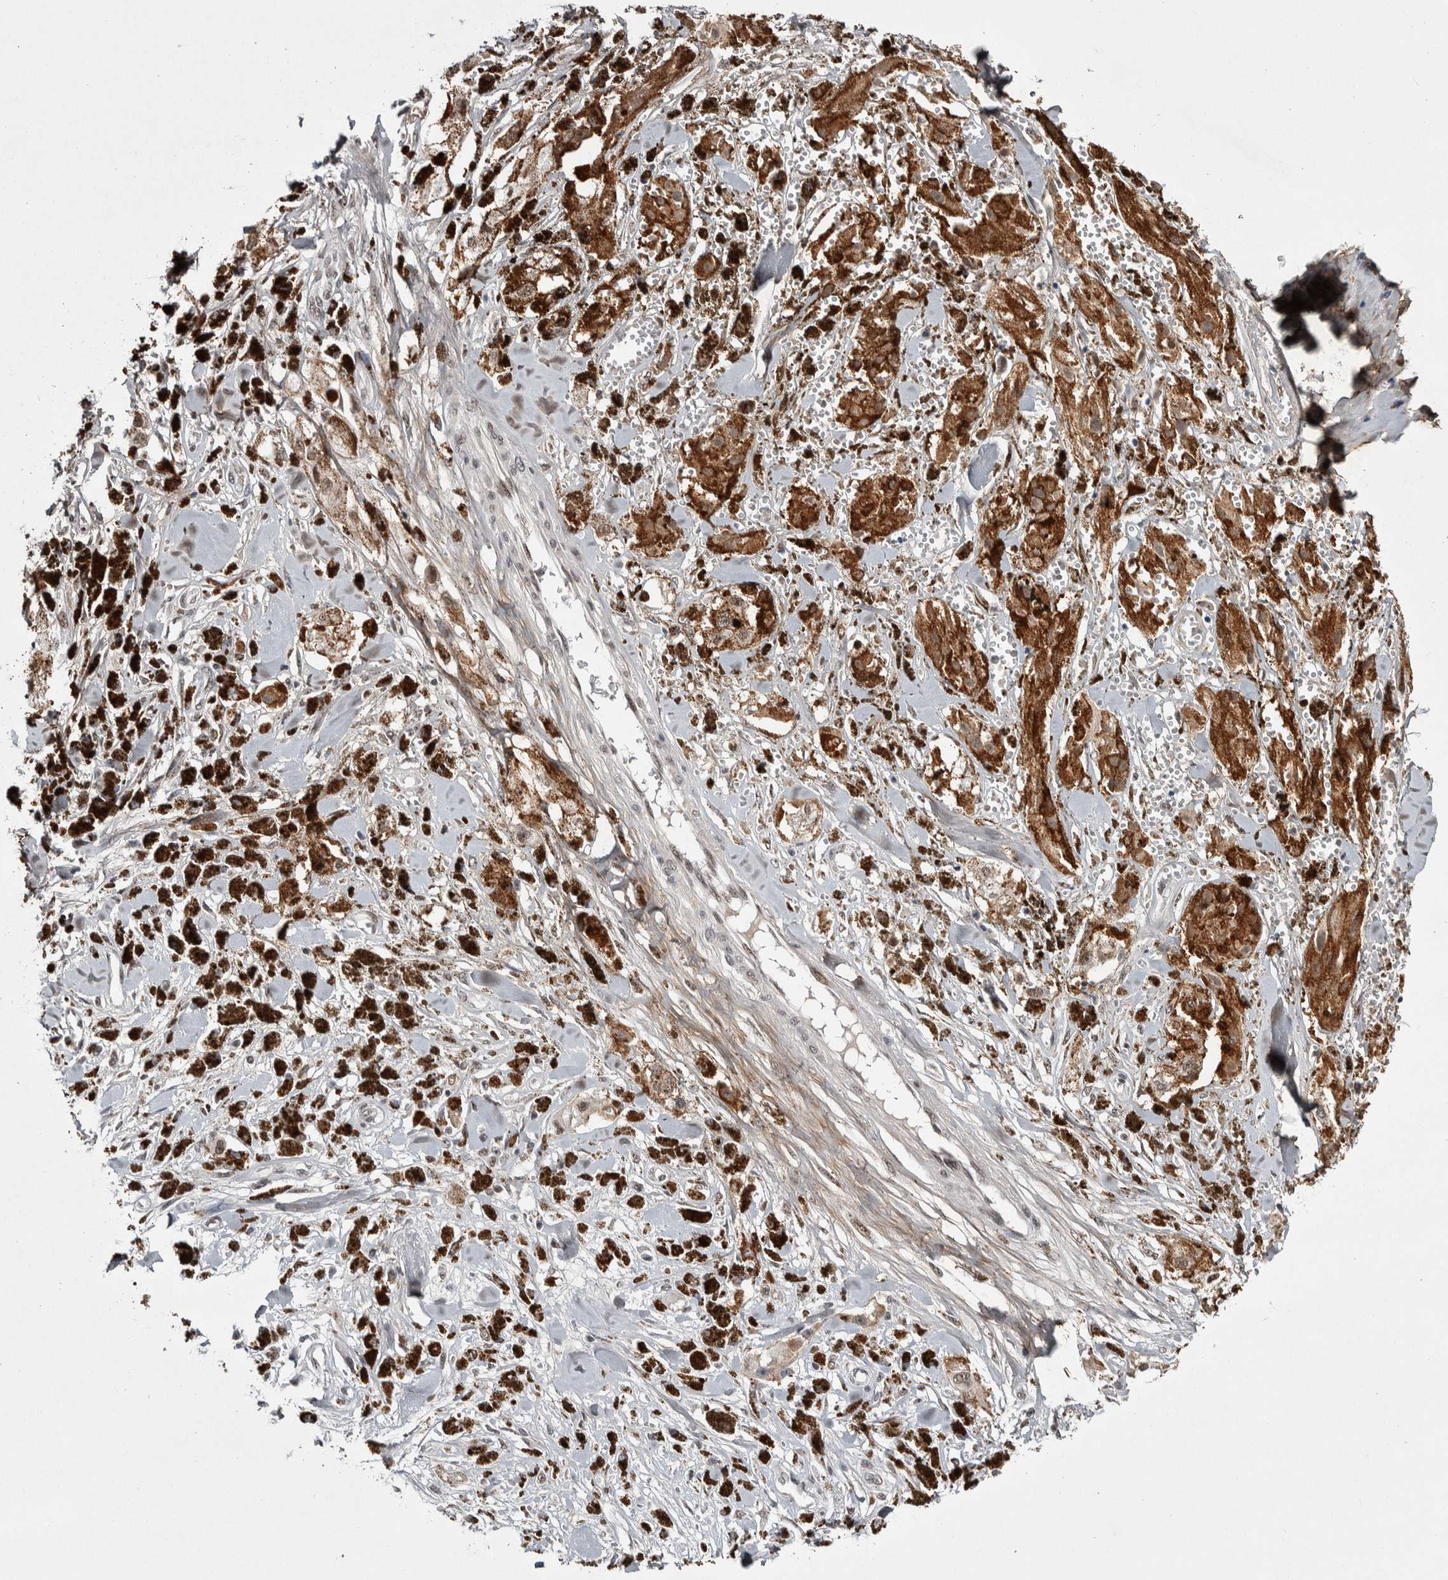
{"staining": {"intensity": "moderate", "quantity": ">75%", "location": "cytoplasmic/membranous"}, "tissue": "melanoma", "cell_type": "Tumor cells", "image_type": "cancer", "snomed": [{"axis": "morphology", "description": "Malignant melanoma, NOS"}, {"axis": "topography", "description": "Skin"}], "caption": "High-power microscopy captured an IHC histopathology image of melanoma, revealing moderate cytoplasmic/membranous positivity in approximately >75% of tumor cells.", "gene": "ASPN", "patient": {"sex": "male", "age": 88}}